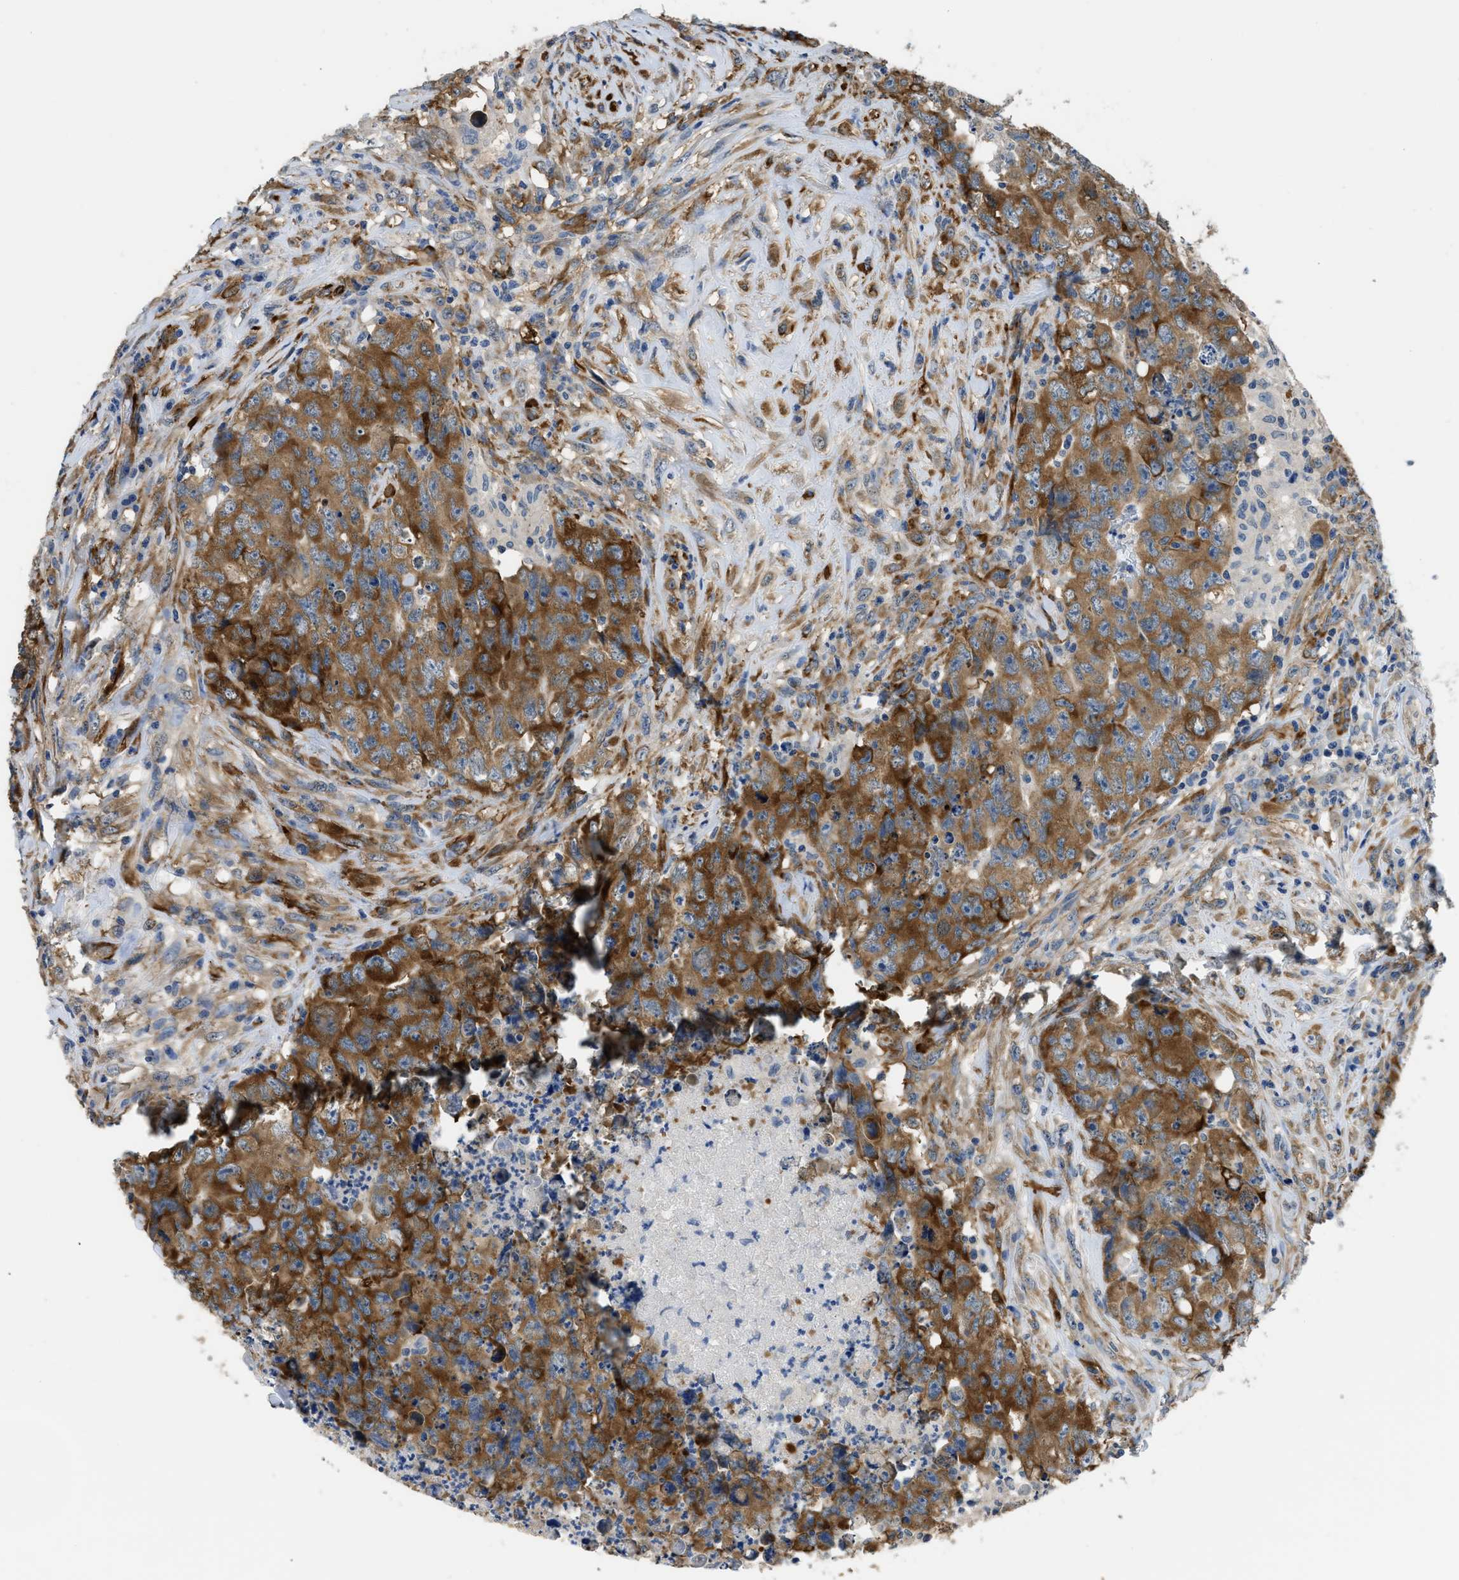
{"staining": {"intensity": "strong", "quantity": ">75%", "location": "cytoplasmic/membranous"}, "tissue": "testis cancer", "cell_type": "Tumor cells", "image_type": "cancer", "snomed": [{"axis": "morphology", "description": "Carcinoma, Embryonal, NOS"}, {"axis": "topography", "description": "Testis"}], "caption": "Immunohistochemical staining of human testis cancer shows high levels of strong cytoplasmic/membranous staining in approximately >75% of tumor cells.", "gene": "ZSWIM5", "patient": {"sex": "male", "age": 32}}